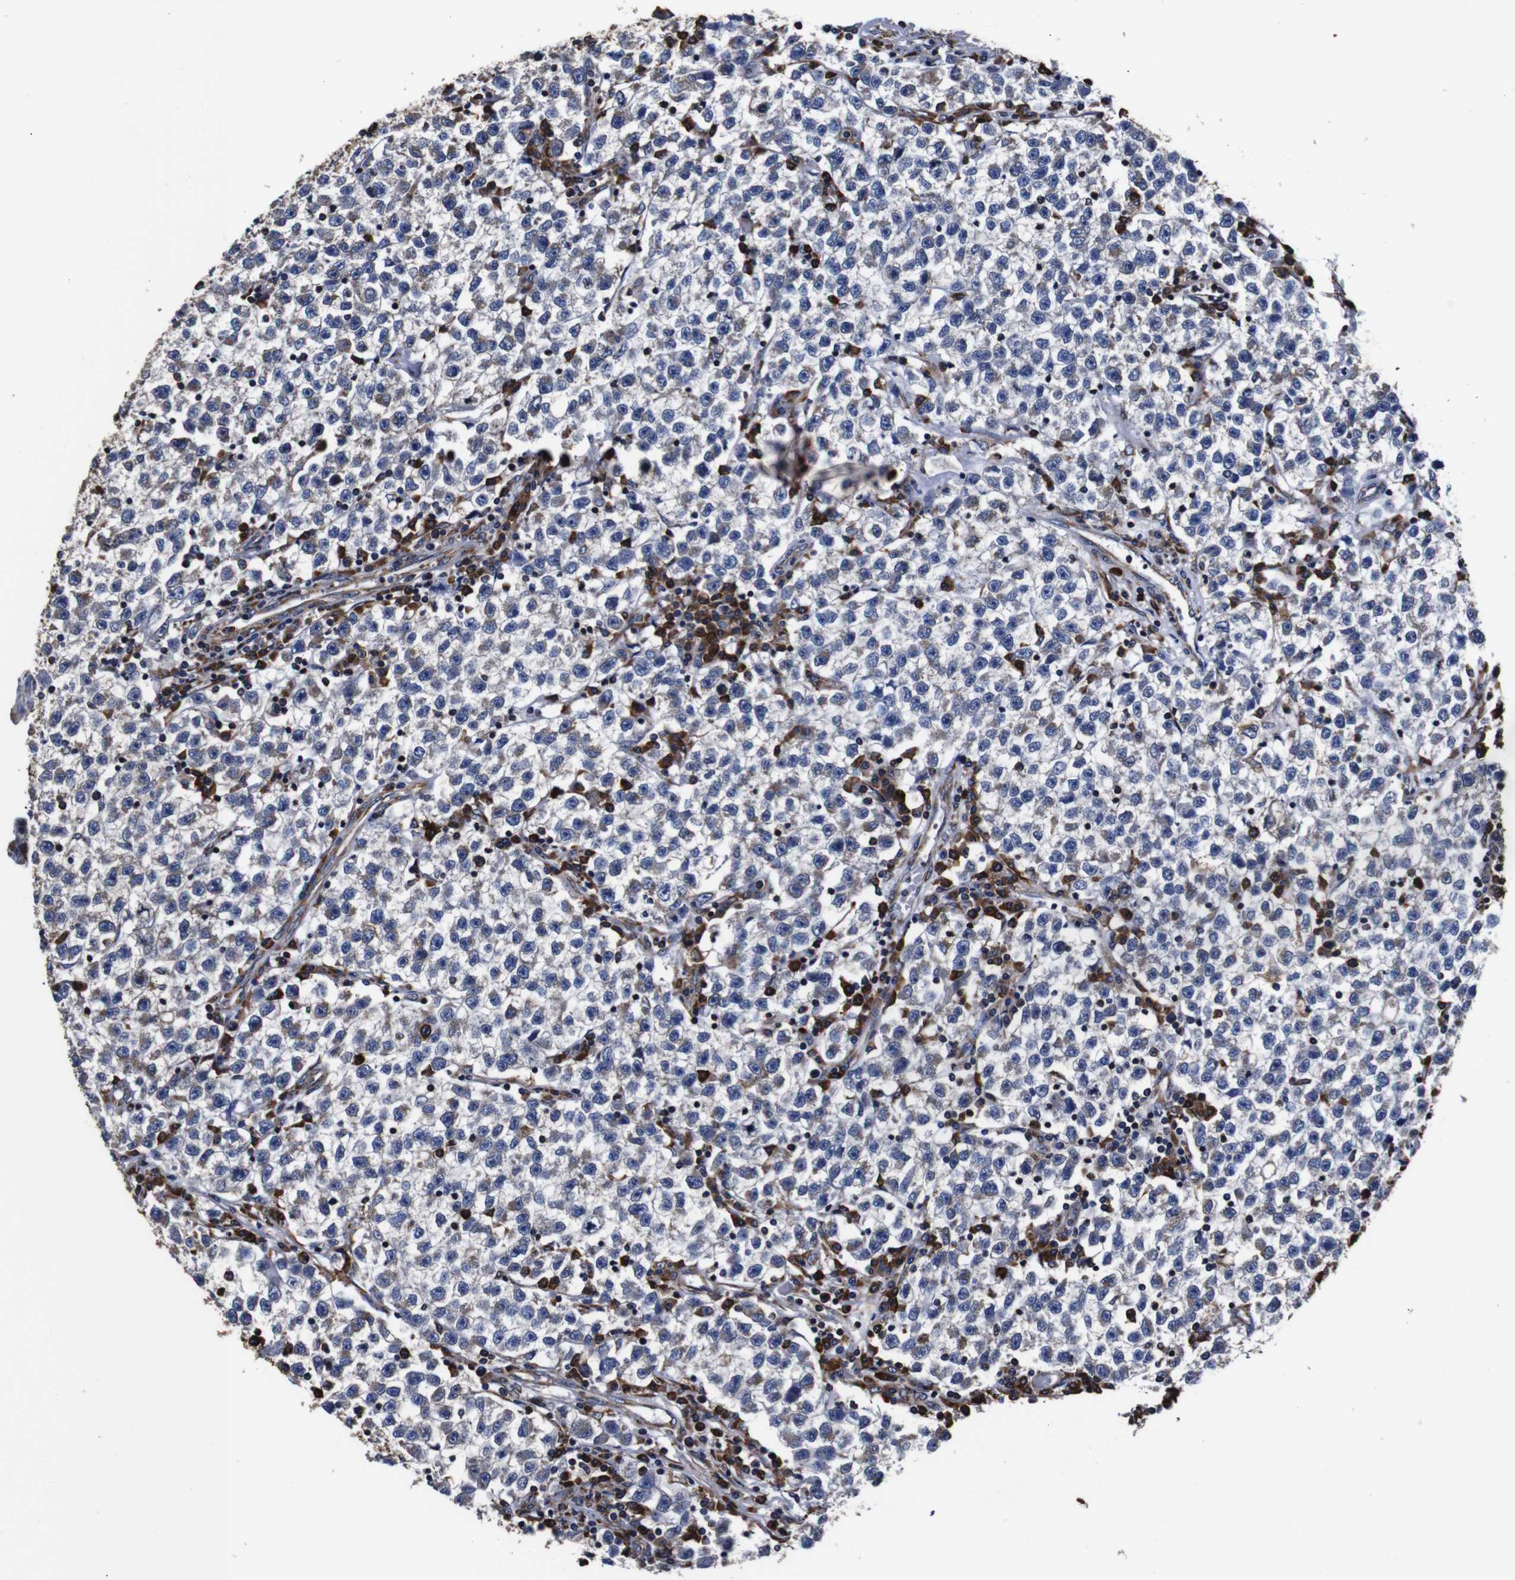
{"staining": {"intensity": "negative", "quantity": "none", "location": "none"}, "tissue": "testis cancer", "cell_type": "Tumor cells", "image_type": "cancer", "snomed": [{"axis": "morphology", "description": "Seminoma, NOS"}, {"axis": "topography", "description": "Testis"}], "caption": "Testis cancer (seminoma) stained for a protein using immunohistochemistry shows no expression tumor cells.", "gene": "PPIB", "patient": {"sex": "male", "age": 22}}